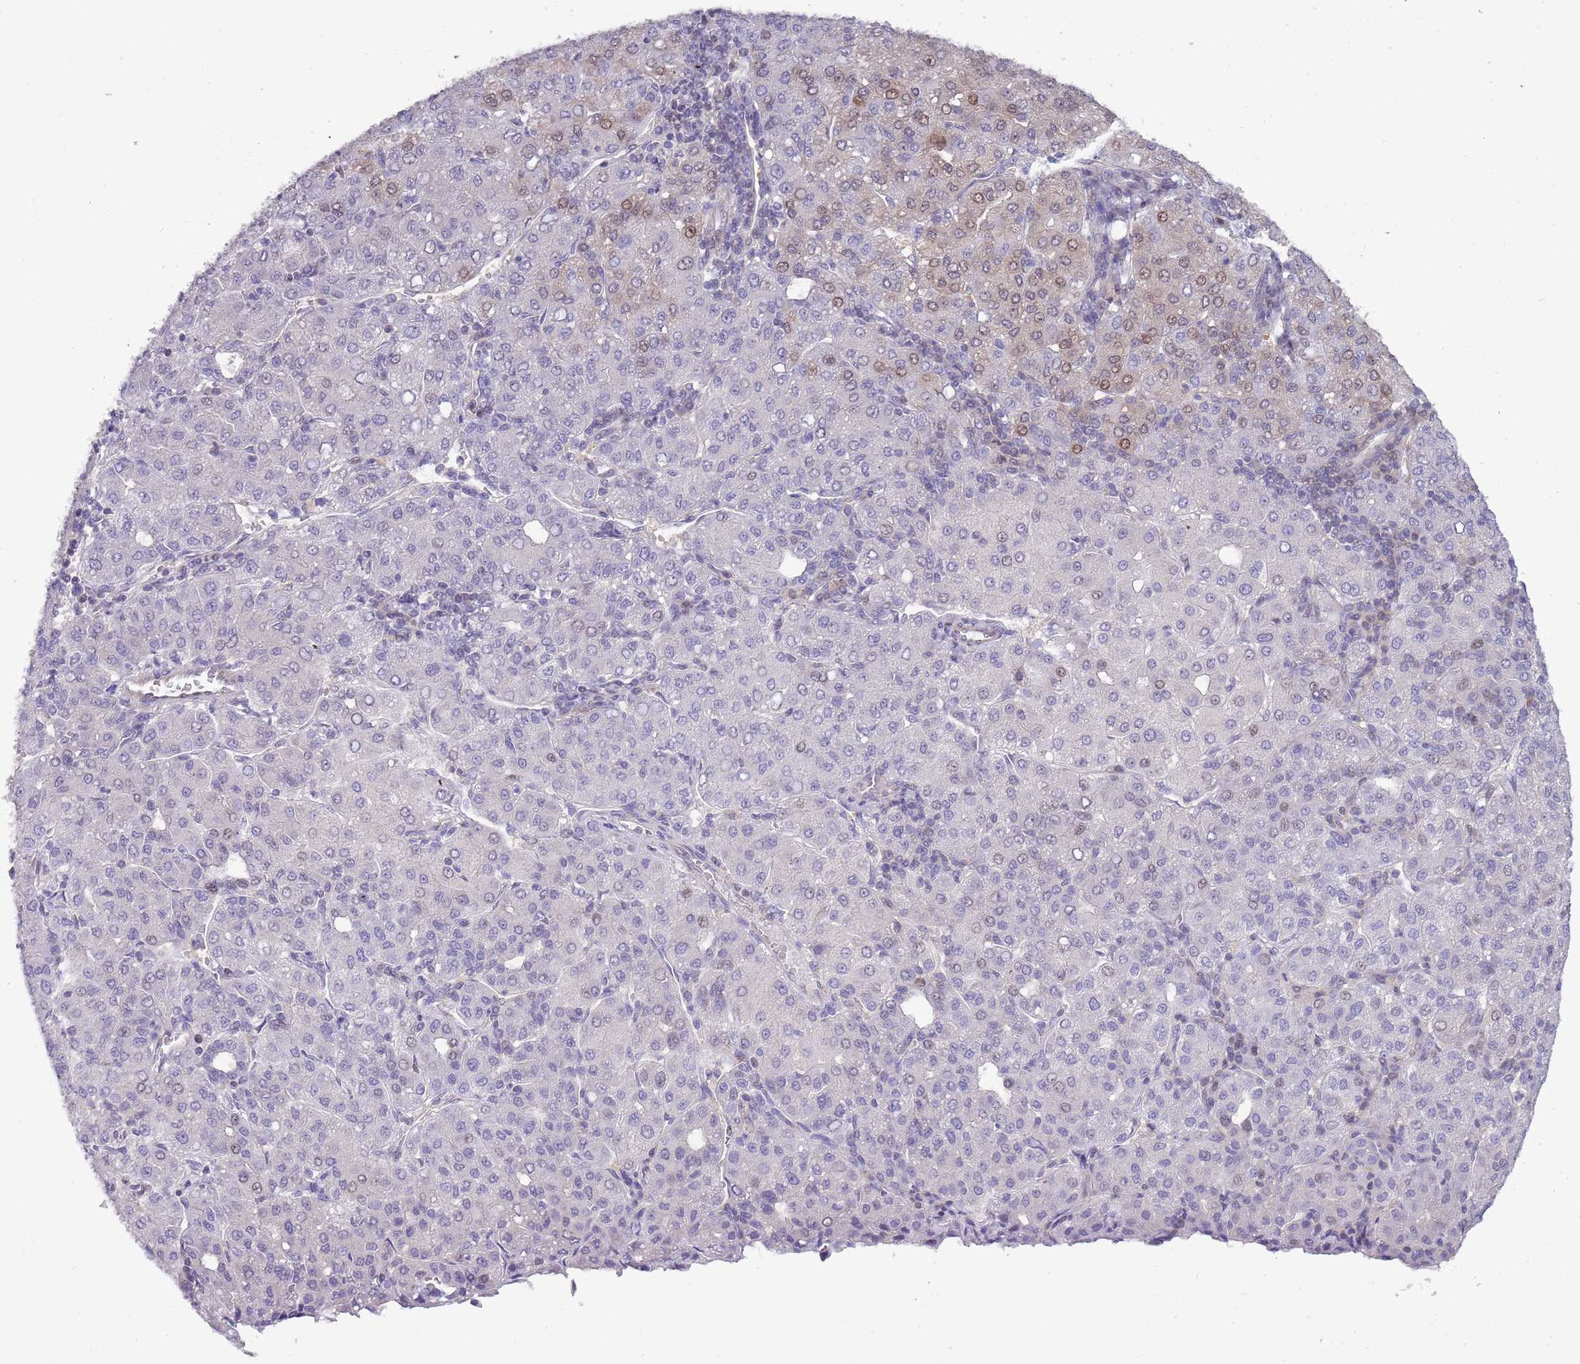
{"staining": {"intensity": "weak", "quantity": "<25%", "location": "nuclear"}, "tissue": "liver cancer", "cell_type": "Tumor cells", "image_type": "cancer", "snomed": [{"axis": "morphology", "description": "Carcinoma, Hepatocellular, NOS"}, {"axis": "topography", "description": "Liver"}], "caption": "Immunohistochemical staining of liver cancer demonstrates no significant expression in tumor cells. (DAB IHC, high magnification).", "gene": "NBPF6", "patient": {"sex": "male", "age": 65}}